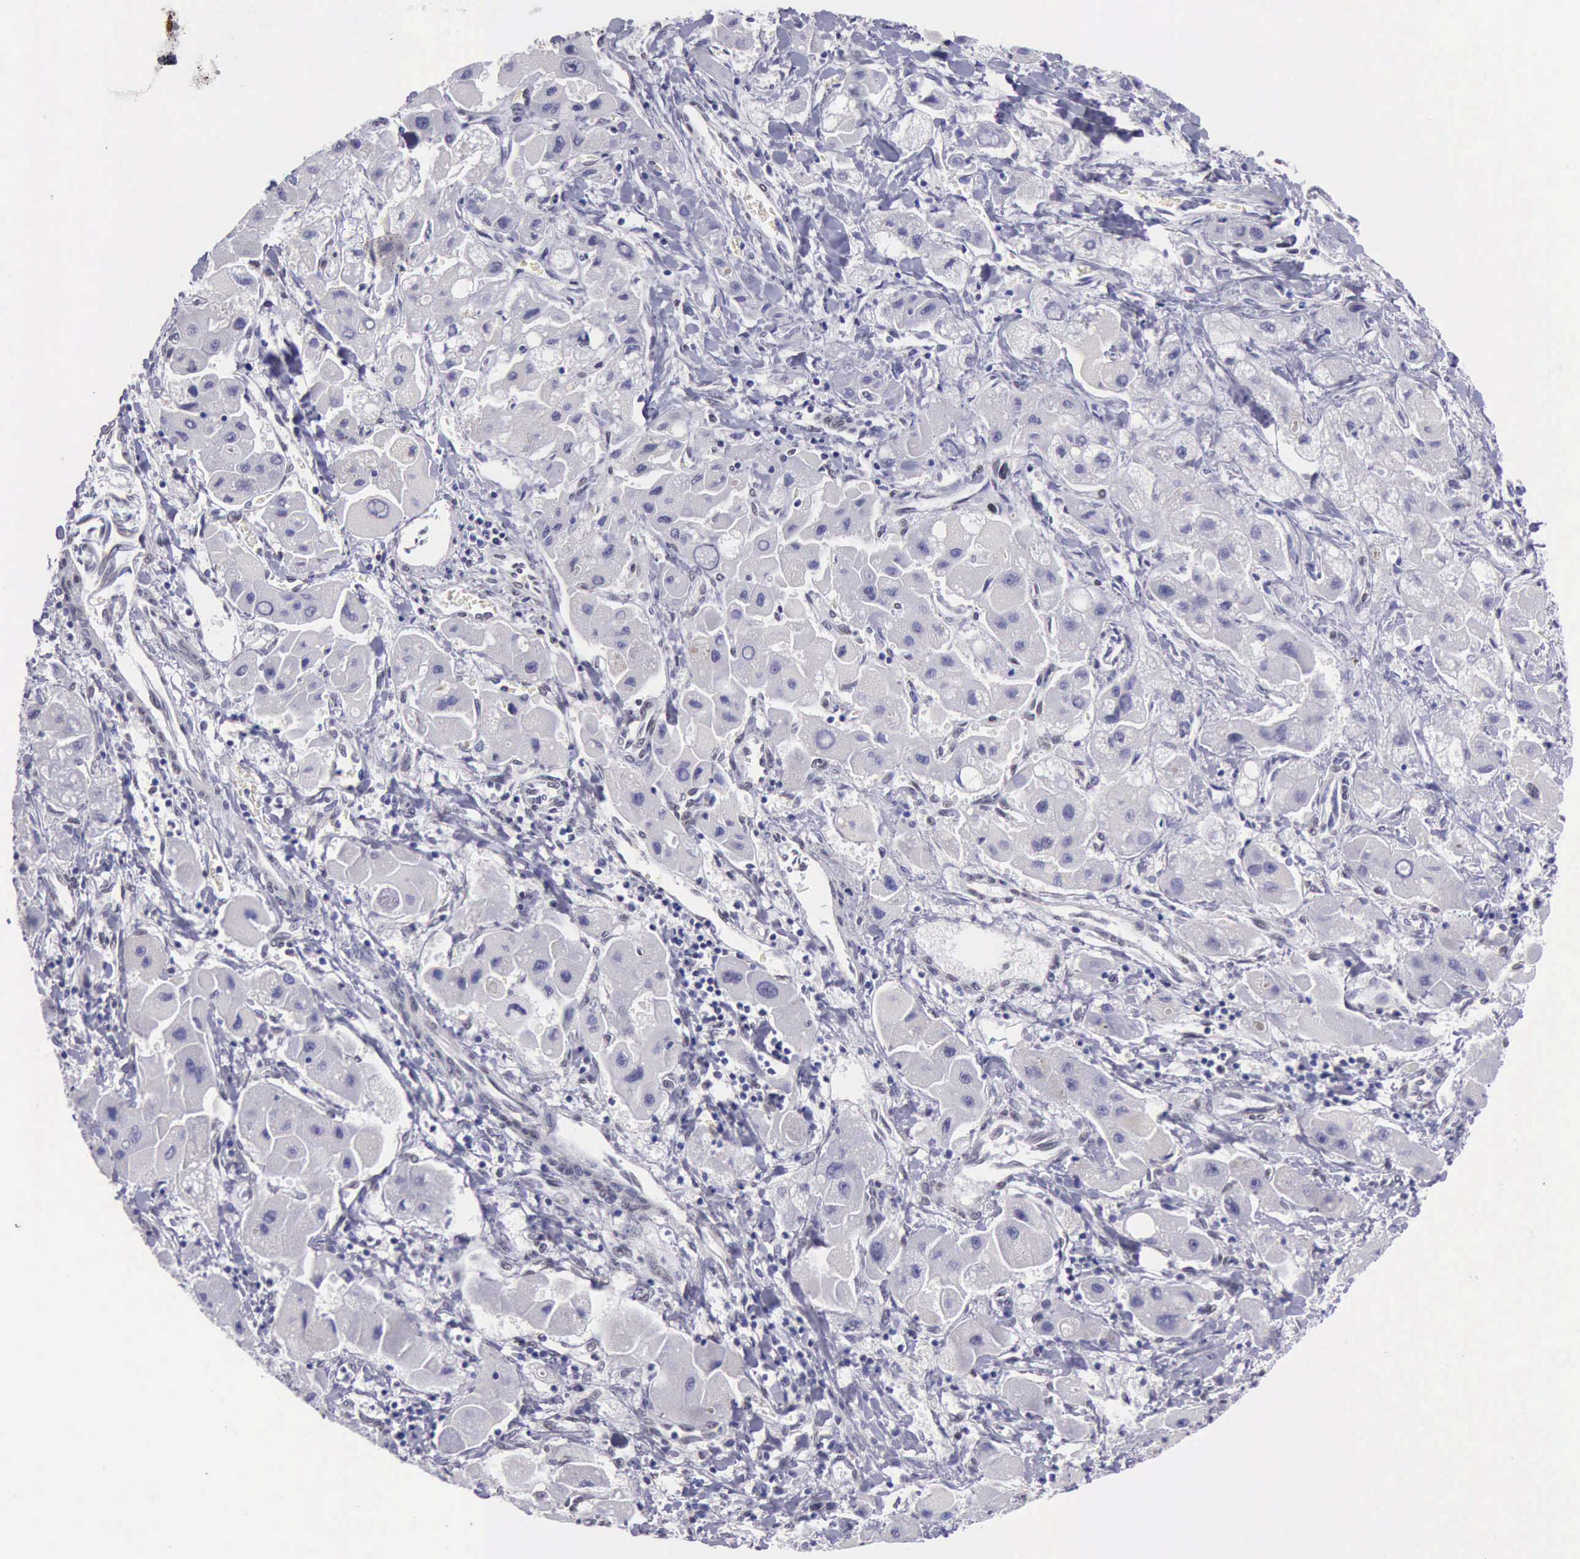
{"staining": {"intensity": "negative", "quantity": "none", "location": "none"}, "tissue": "liver cancer", "cell_type": "Tumor cells", "image_type": "cancer", "snomed": [{"axis": "morphology", "description": "Carcinoma, Hepatocellular, NOS"}, {"axis": "topography", "description": "Liver"}], "caption": "A photomicrograph of human liver cancer is negative for staining in tumor cells.", "gene": "EP300", "patient": {"sex": "male", "age": 24}}